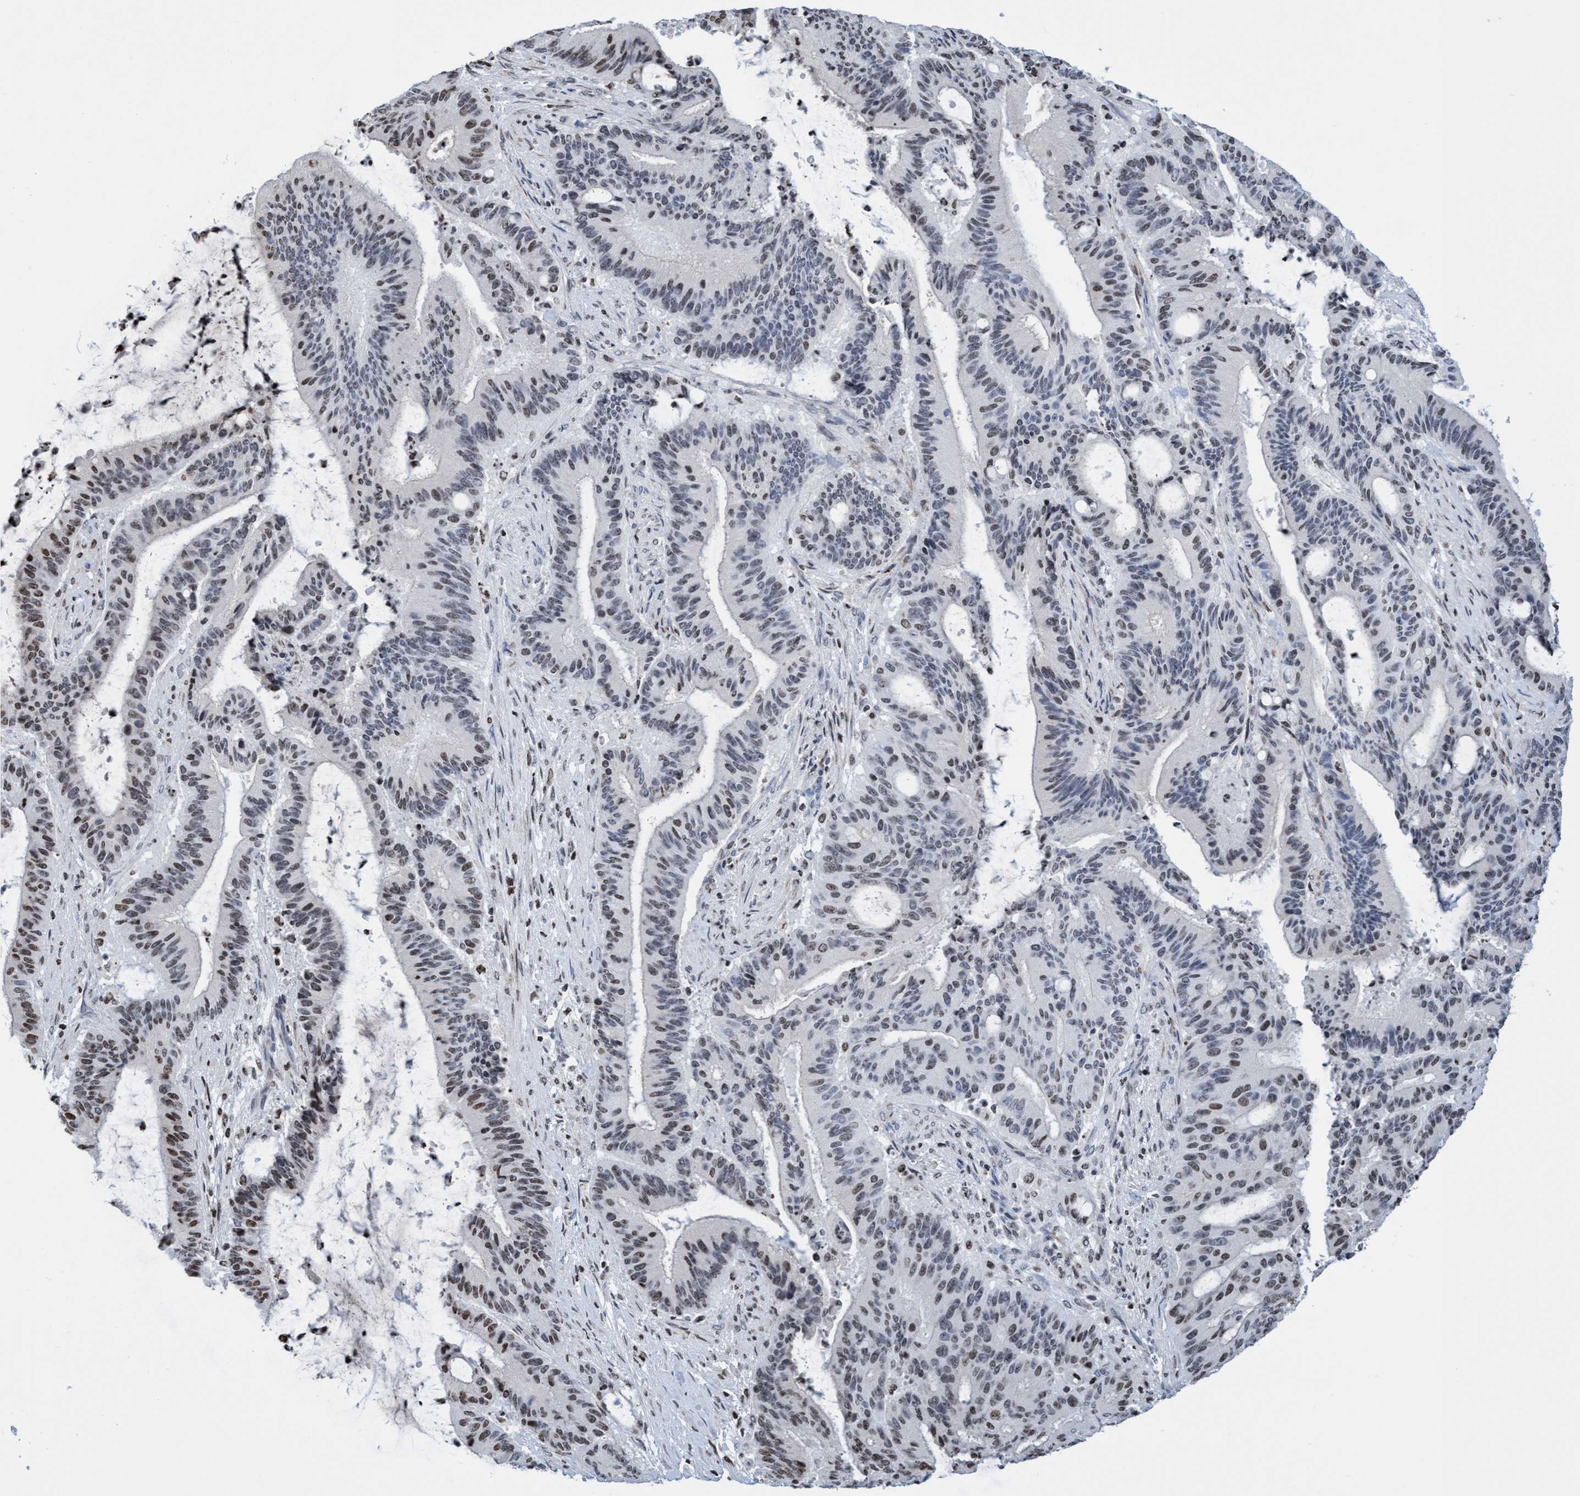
{"staining": {"intensity": "moderate", "quantity": "25%-75%", "location": "nuclear"}, "tissue": "liver cancer", "cell_type": "Tumor cells", "image_type": "cancer", "snomed": [{"axis": "morphology", "description": "Normal tissue, NOS"}, {"axis": "morphology", "description": "Cholangiocarcinoma"}, {"axis": "topography", "description": "Liver"}, {"axis": "topography", "description": "Peripheral nerve tissue"}], "caption": "Tumor cells display moderate nuclear staining in approximately 25%-75% of cells in liver cancer. The protein of interest is stained brown, and the nuclei are stained in blue (DAB (3,3'-diaminobenzidine) IHC with brightfield microscopy, high magnification).", "gene": "CBX2", "patient": {"sex": "female", "age": 73}}